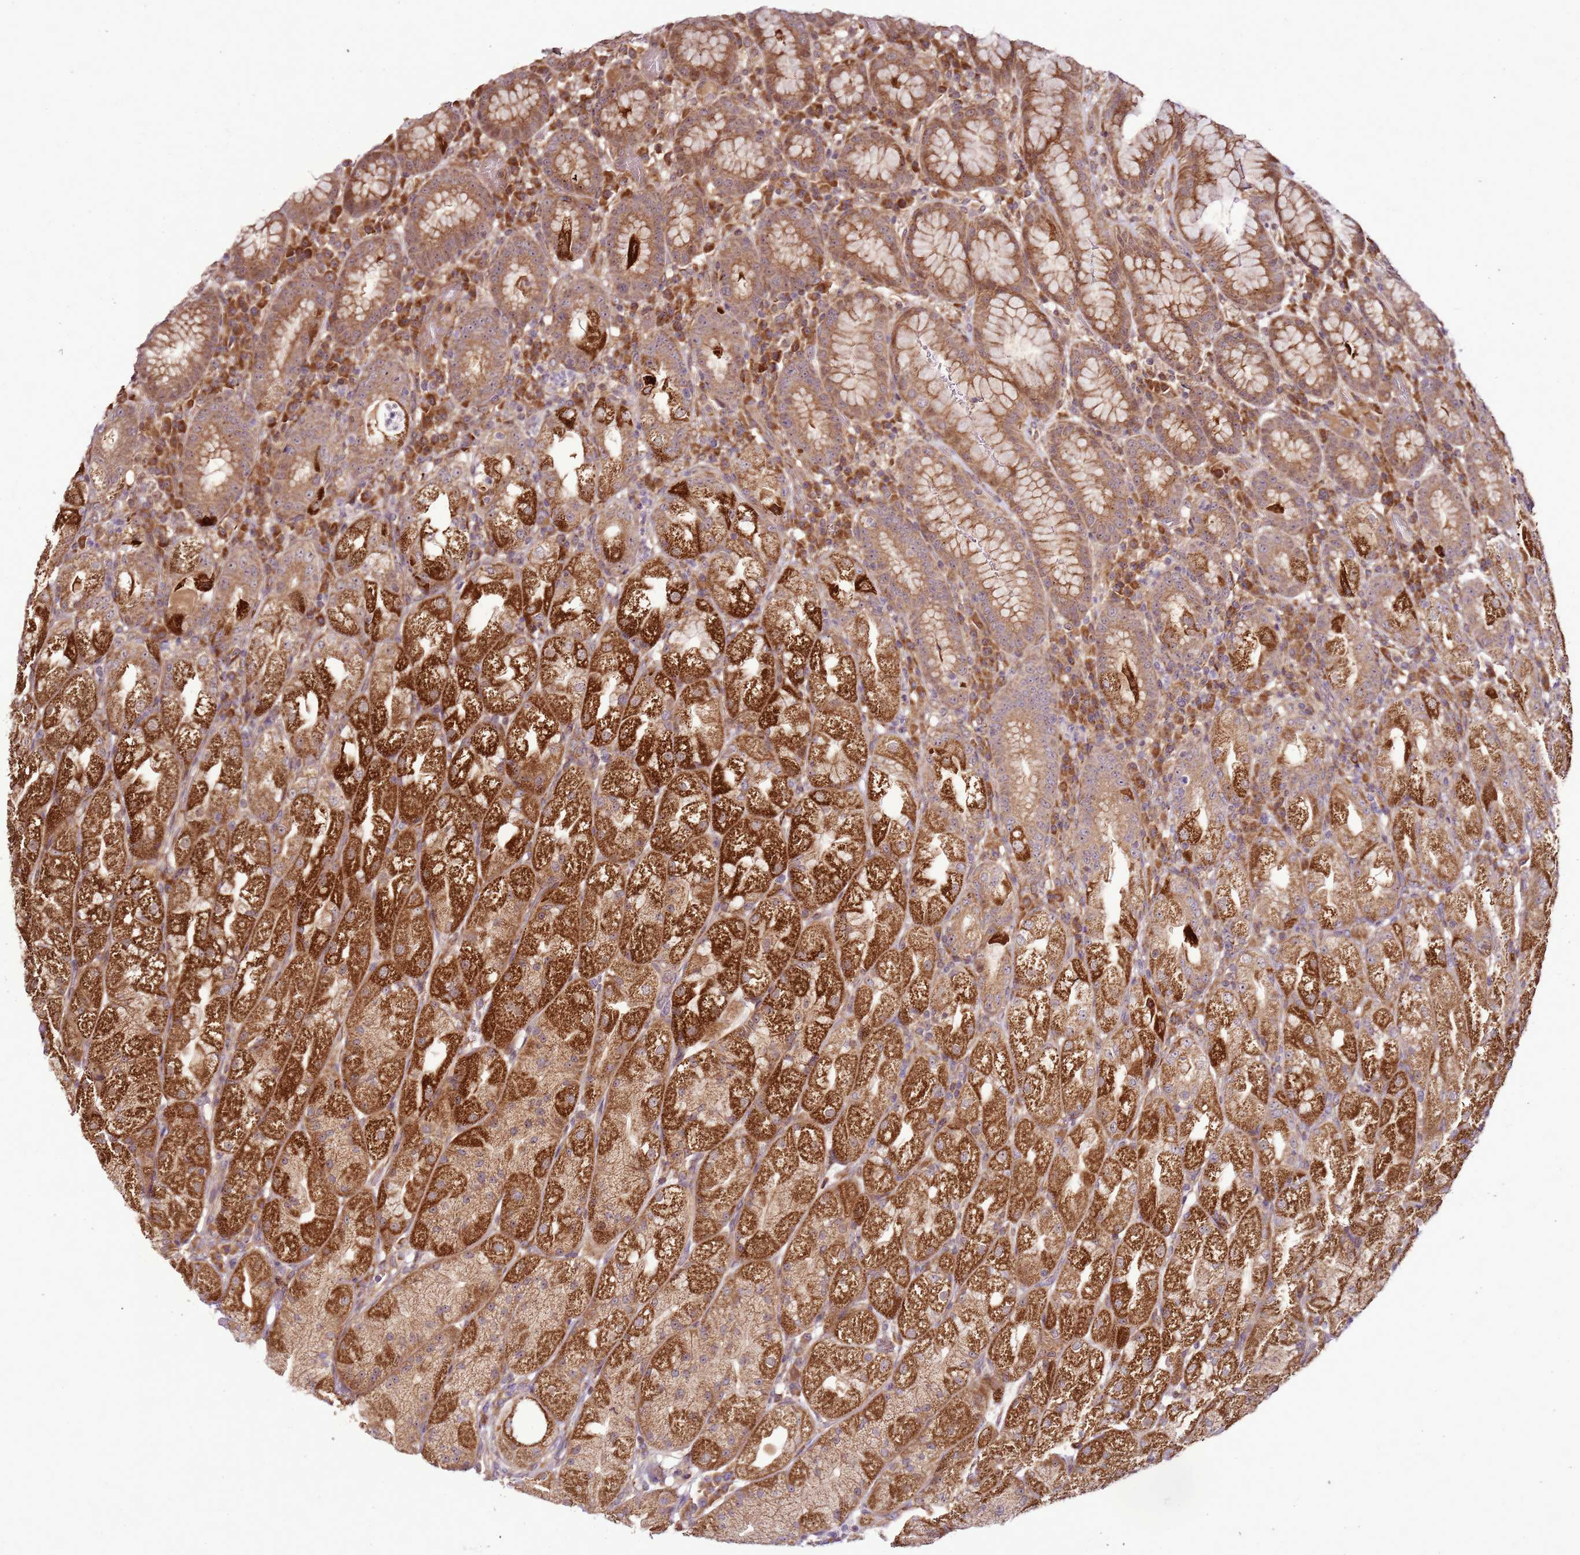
{"staining": {"intensity": "strong", "quantity": ">75%", "location": "cytoplasmic/membranous"}, "tissue": "stomach", "cell_type": "Glandular cells", "image_type": "normal", "snomed": [{"axis": "morphology", "description": "Normal tissue, NOS"}, {"axis": "topography", "description": "Stomach, upper"}], "caption": "An image of stomach stained for a protein demonstrates strong cytoplasmic/membranous brown staining in glandular cells. The protein is shown in brown color, while the nuclei are stained blue.", "gene": "RASA3", "patient": {"sex": "male", "age": 52}}